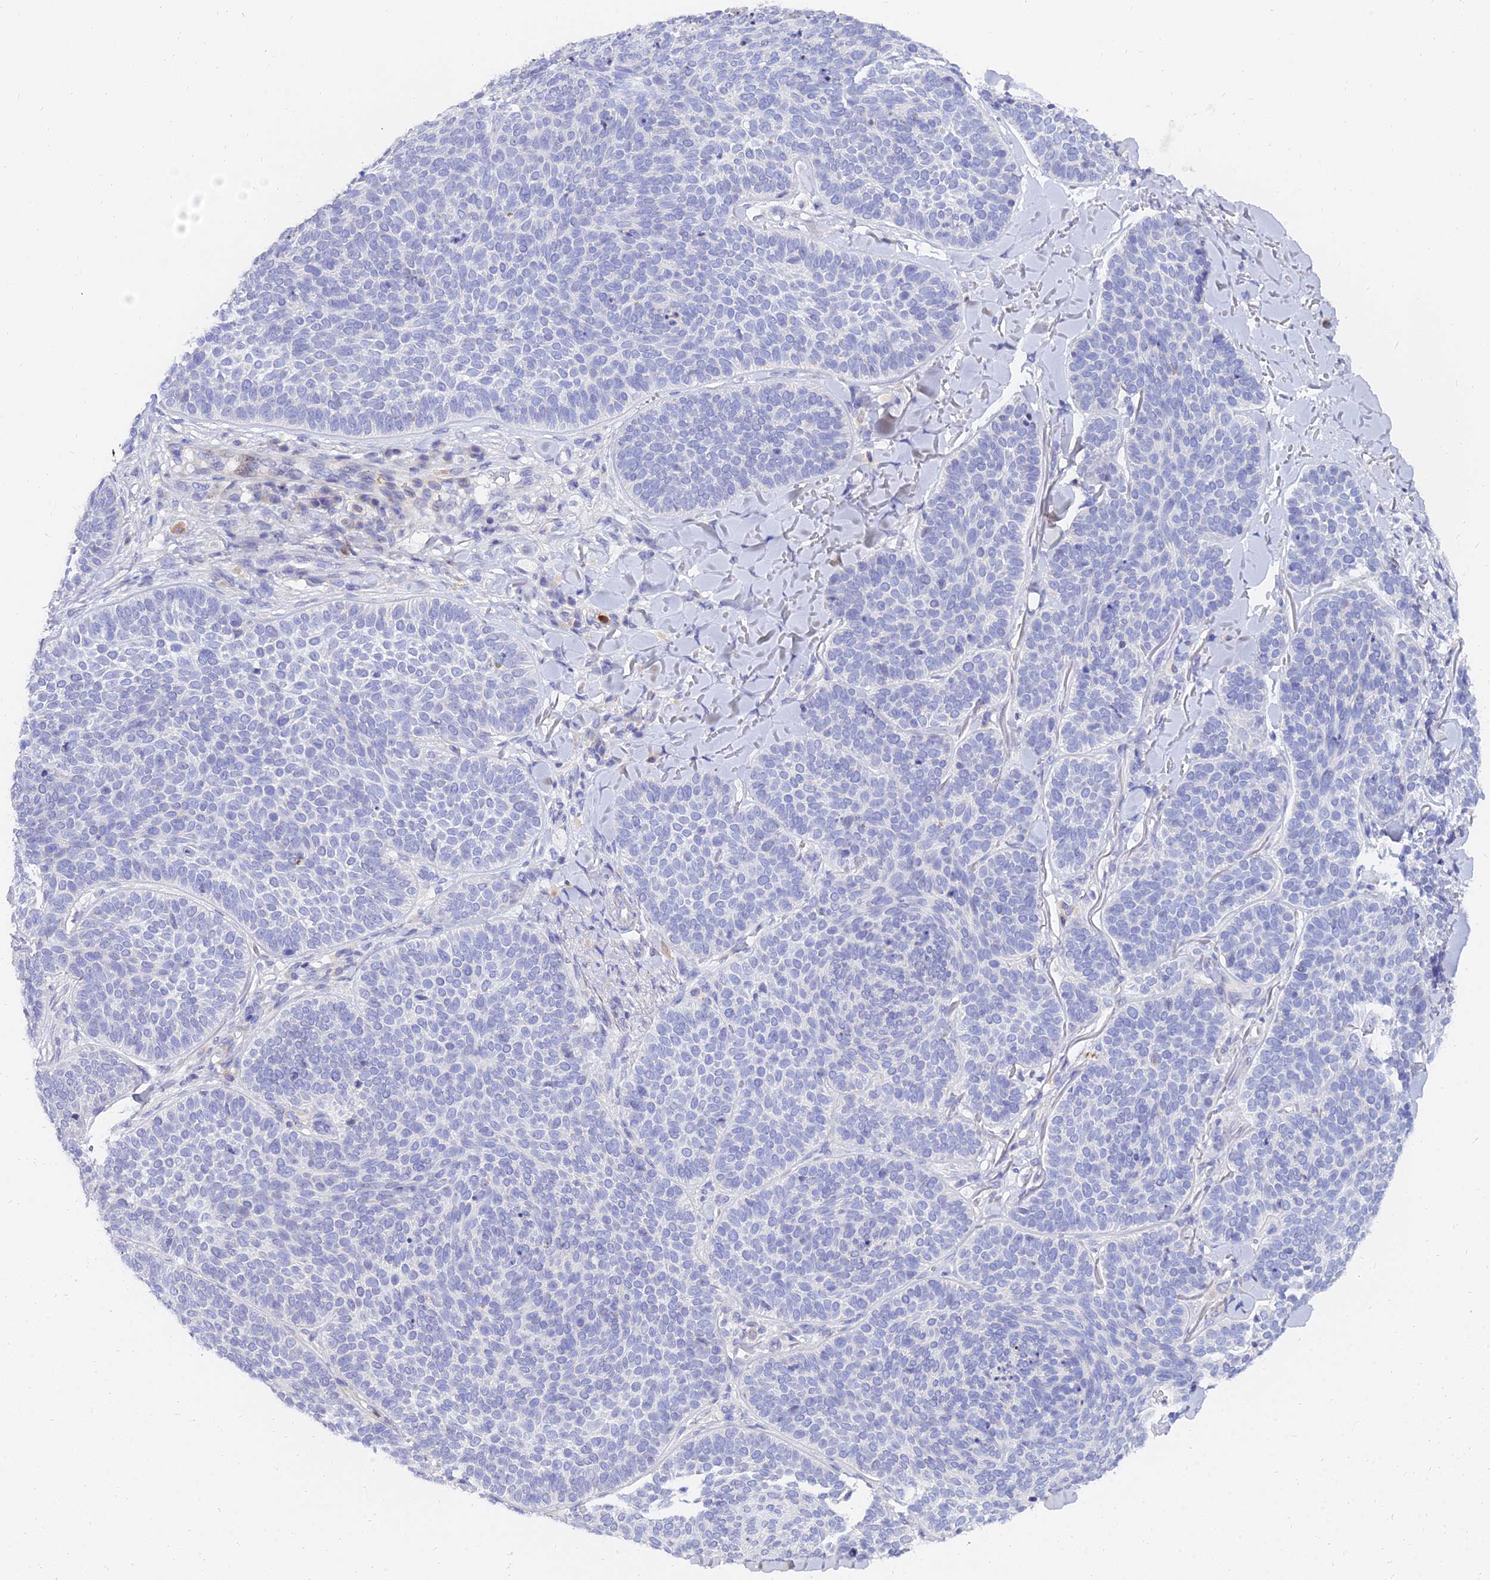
{"staining": {"intensity": "negative", "quantity": "none", "location": "none"}, "tissue": "skin cancer", "cell_type": "Tumor cells", "image_type": "cancer", "snomed": [{"axis": "morphology", "description": "Basal cell carcinoma"}, {"axis": "topography", "description": "Skin"}], "caption": "The immunohistochemistry histopathology image has no significant expression in tumor cells of skin basal cell carcinoma tissue.", "gene": "VWC2L", "patient": {"sex": "male", "age": 85}}